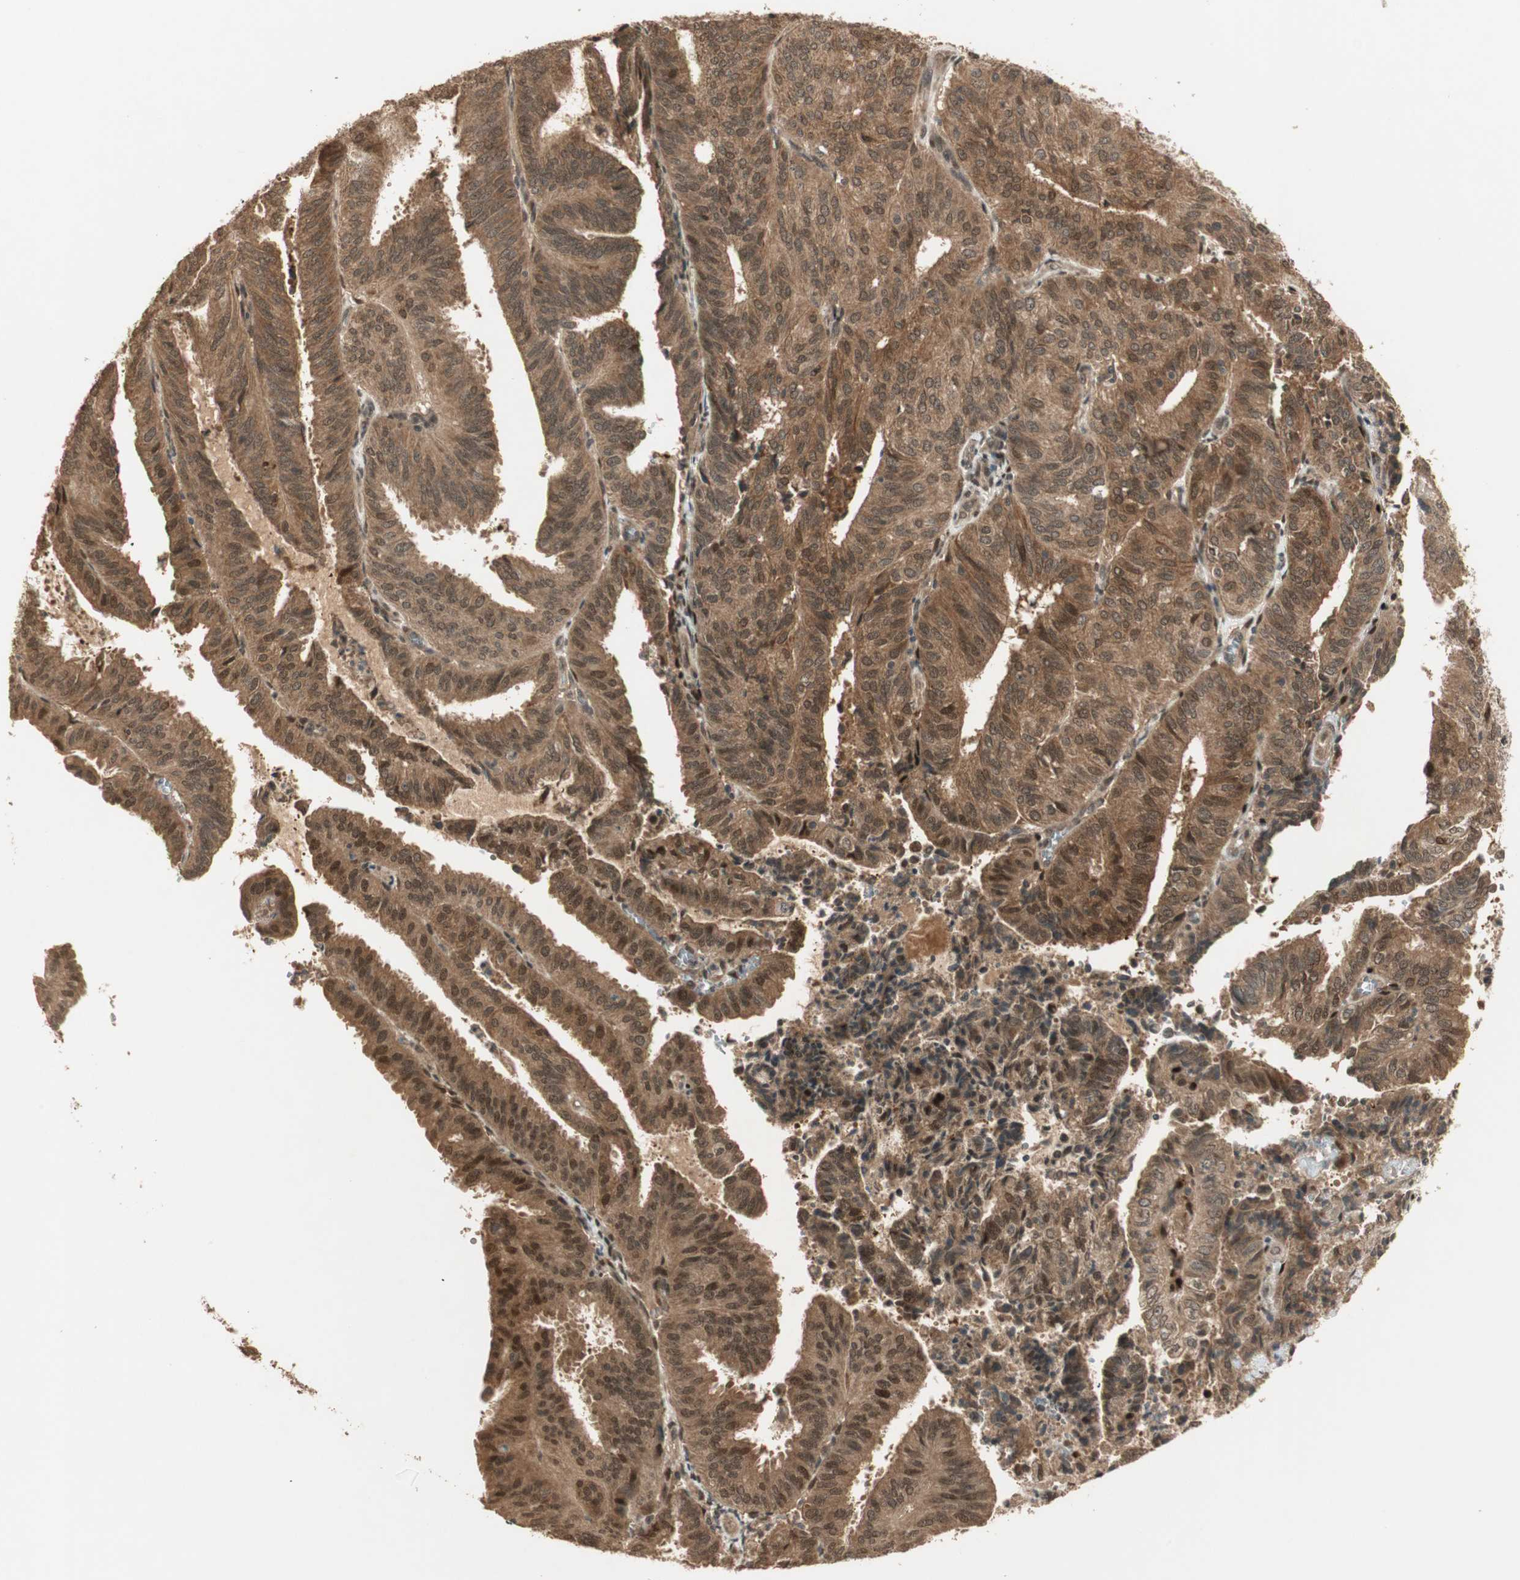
{"staining": {"intensity": "strong", "quantity": ">75%", "location": "cytoplasmic/membranous,nuclear"}, "tissue": "endometrial cancer", "cell_type": "Tumor cells", "image_type": "cancer", "snomed": [{"axis": "morphology", "description": "Adenocarcinoma, NOS"}, {"axis": "topography", "description": "Uterus"}], "caption": "This photomicrograph displays IHC staining of endometrial adenocarcinoma, with high strong cytoplasmic/membranous and nuclear positivity in about >75% of tumor cells.", "gene": "ZSCAN31", "patient": {"sex": "female", "age": 60}}